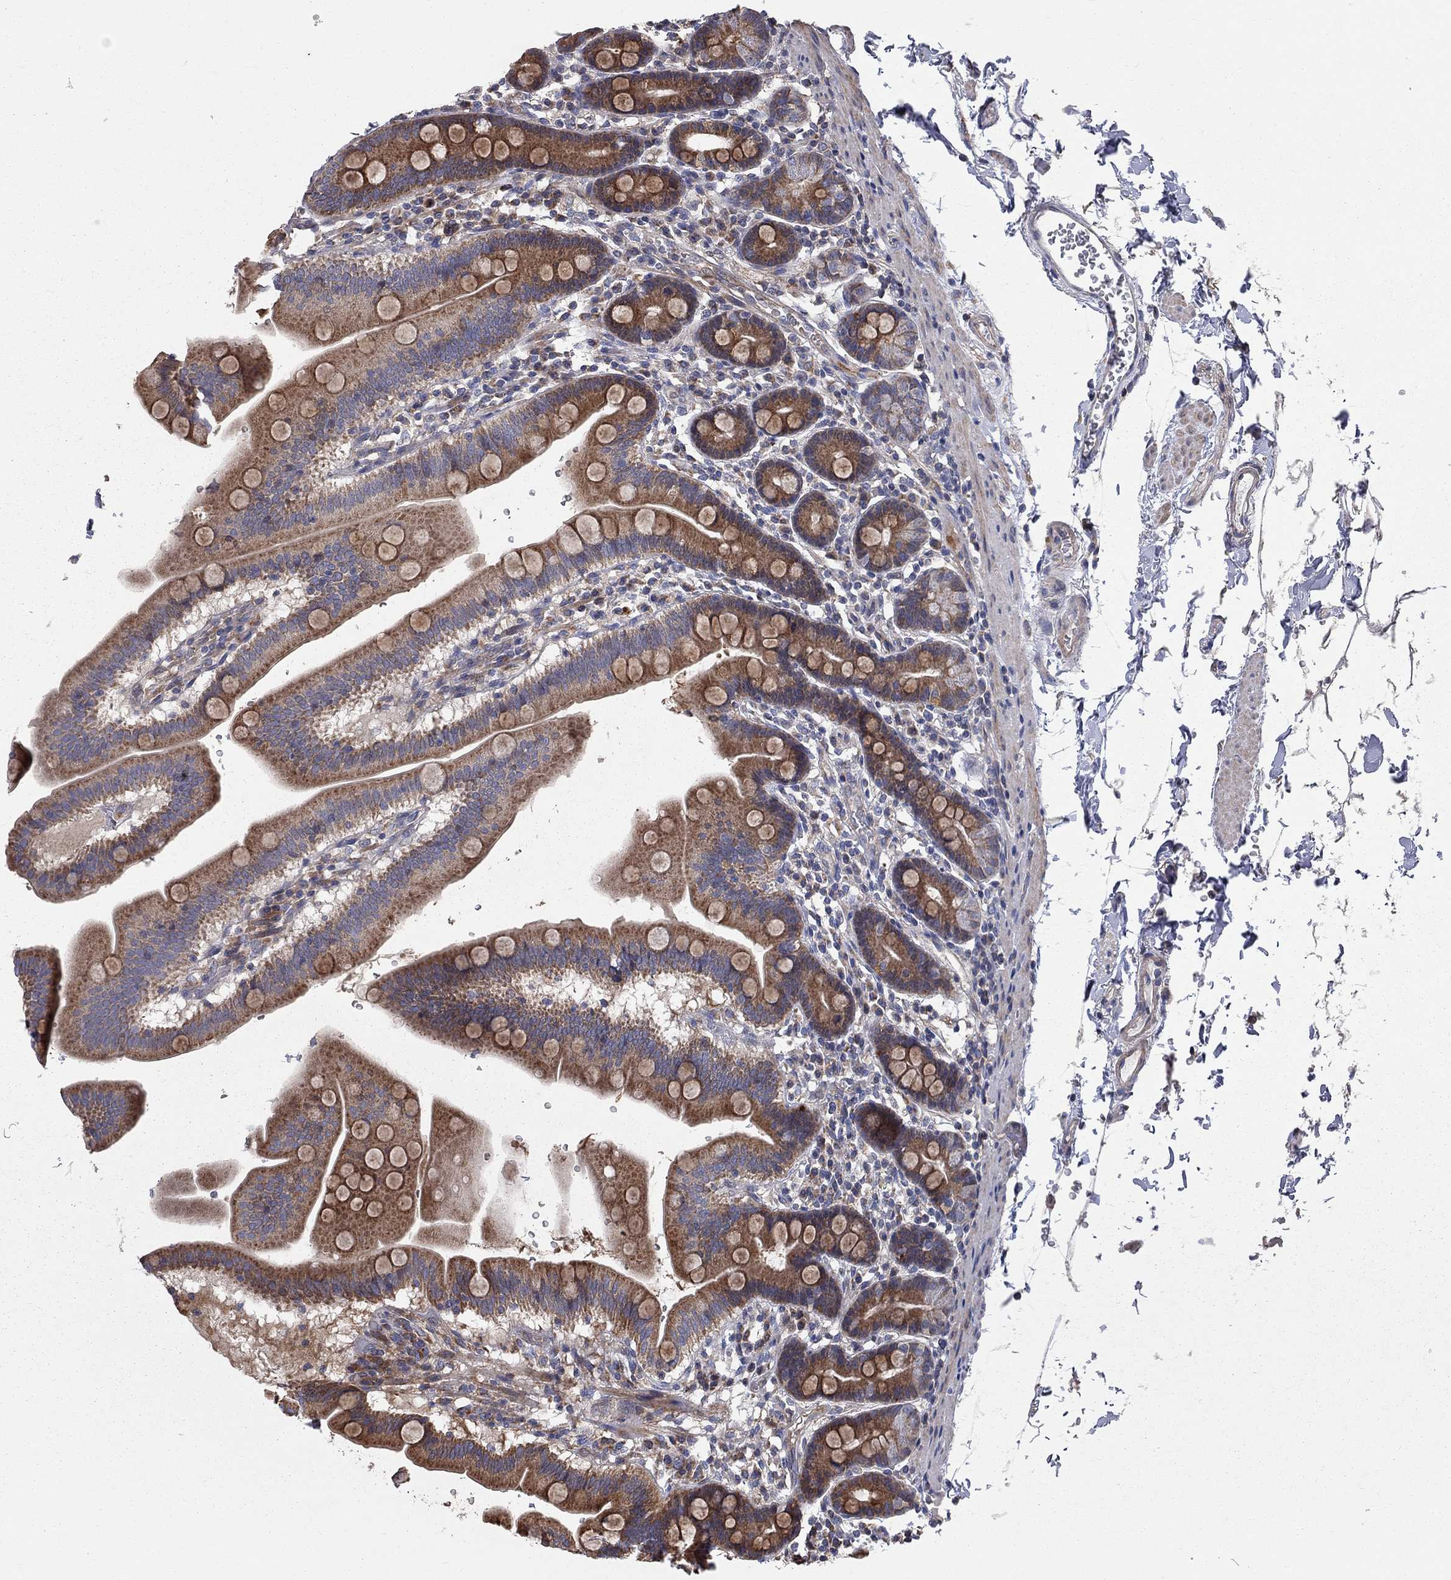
{"staining": {"intensity": "strong", "quantity": ">75%", "location": "cytoplasmic/membranous"}, "tissue": "duodenum", "cell_type": "Glandular cells", "image_type": "normal", "snomed": [{"axis": "morphology", "description": "Normal tissue, NOS"}, {"axis": "topography", "description": "Duodenum"}], "caption": "Immunohistochemical staining of unremarkable duodenum exhibits high levels of strong cytoplasmic/membranous positivity in about >75% of glandular cells.", "gene": "KANSL1L", "patient": {"sex": "male", "age": 59}}